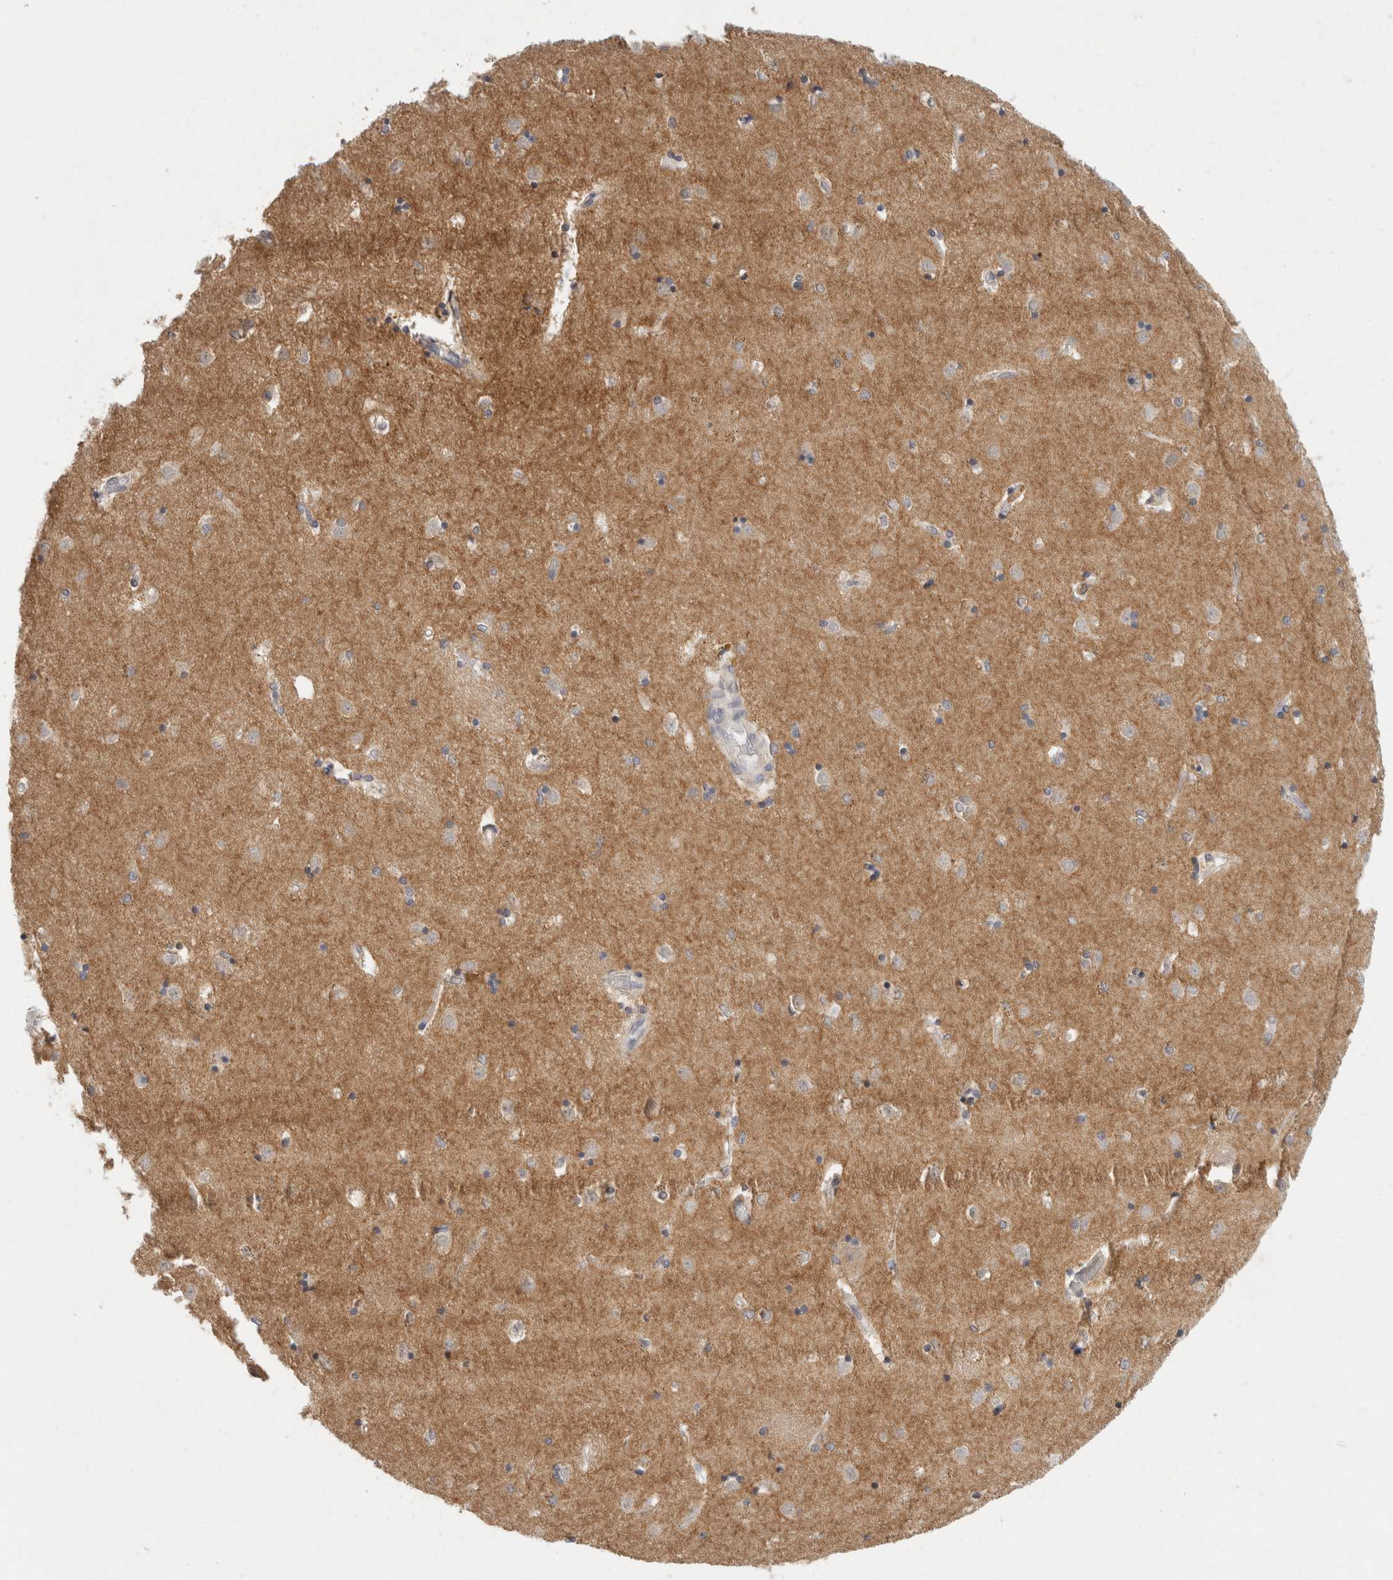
{"staining": {"intensity": "weak", "quantity": "<25%", "location": "cytoplasmic/membranous"}, "tissue": "caudate", "cell_type": "Glial cells", "image_type": "normal", "snomed": [{"axis": "morphology", "description": "Normal tissue, NOS"}, {"axis": "topography", "description": "Lateral ventricle wall"}], "caption": "This is a histopathology image of immunohistochemistry (IHC) staining of unremarkable caudate, which shows no expression in glial cells.", "gene": "CHRM4", "patient": {"sex": "male", "age": 45}}